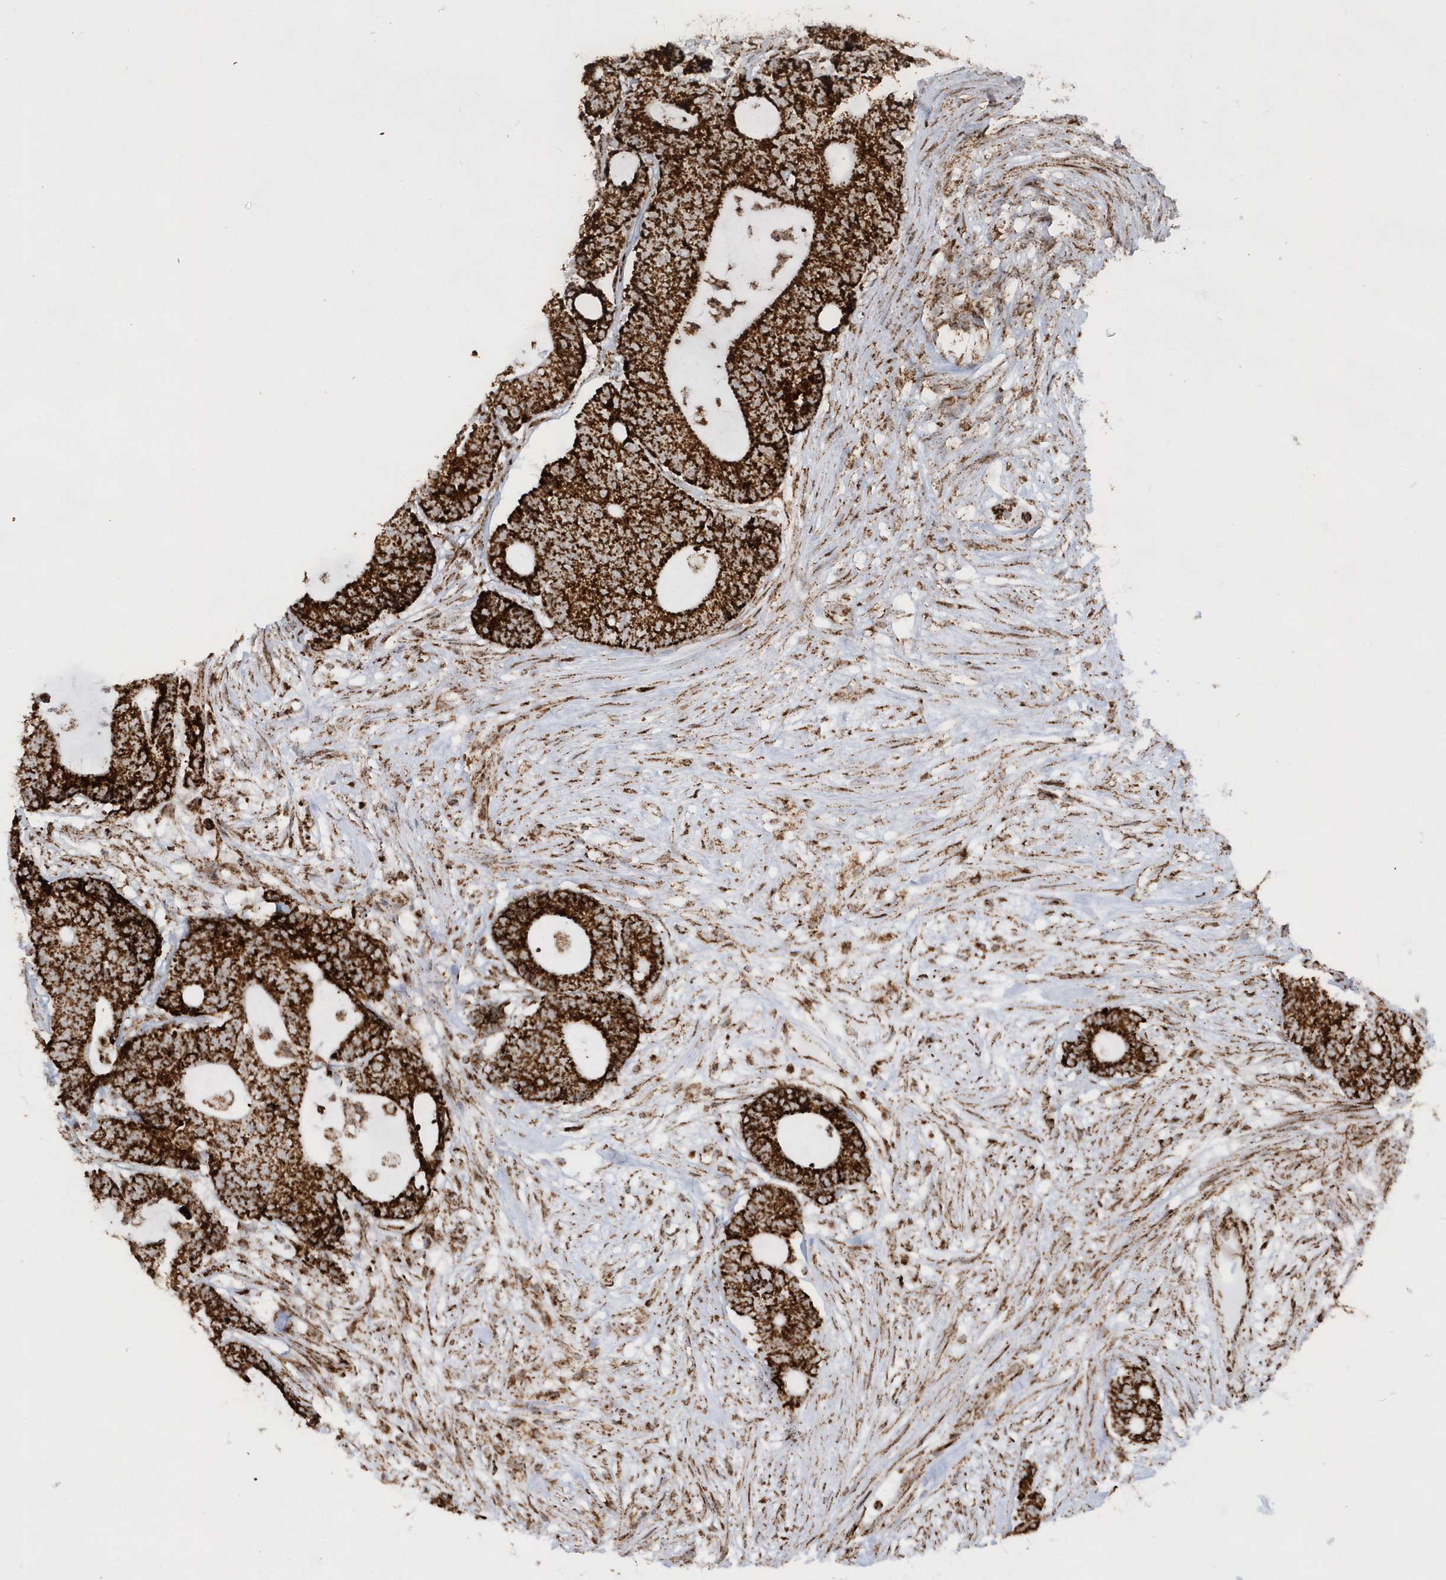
{"staining": {"intensity": "strong", "quantity": ">75%", "location": "cytoplasmic/membranous"}, "tissue": "colorectal cancer", "cell_type": "Tumor cells", "image_type": "cancer", "snomed": [{"axis": "morphology", "description": "Adenocarcinoma, NOS"}, {"axis": "topography", "description": "Colon"}], "caption": "IHC of adenocarcinoma (colorectal) reveals high levels of strong cytoplasmic/membranous positivity in approximately >75% of tumor cells.", "gene": "CRY2", "patient": {"sex": "female", "age": 84}}